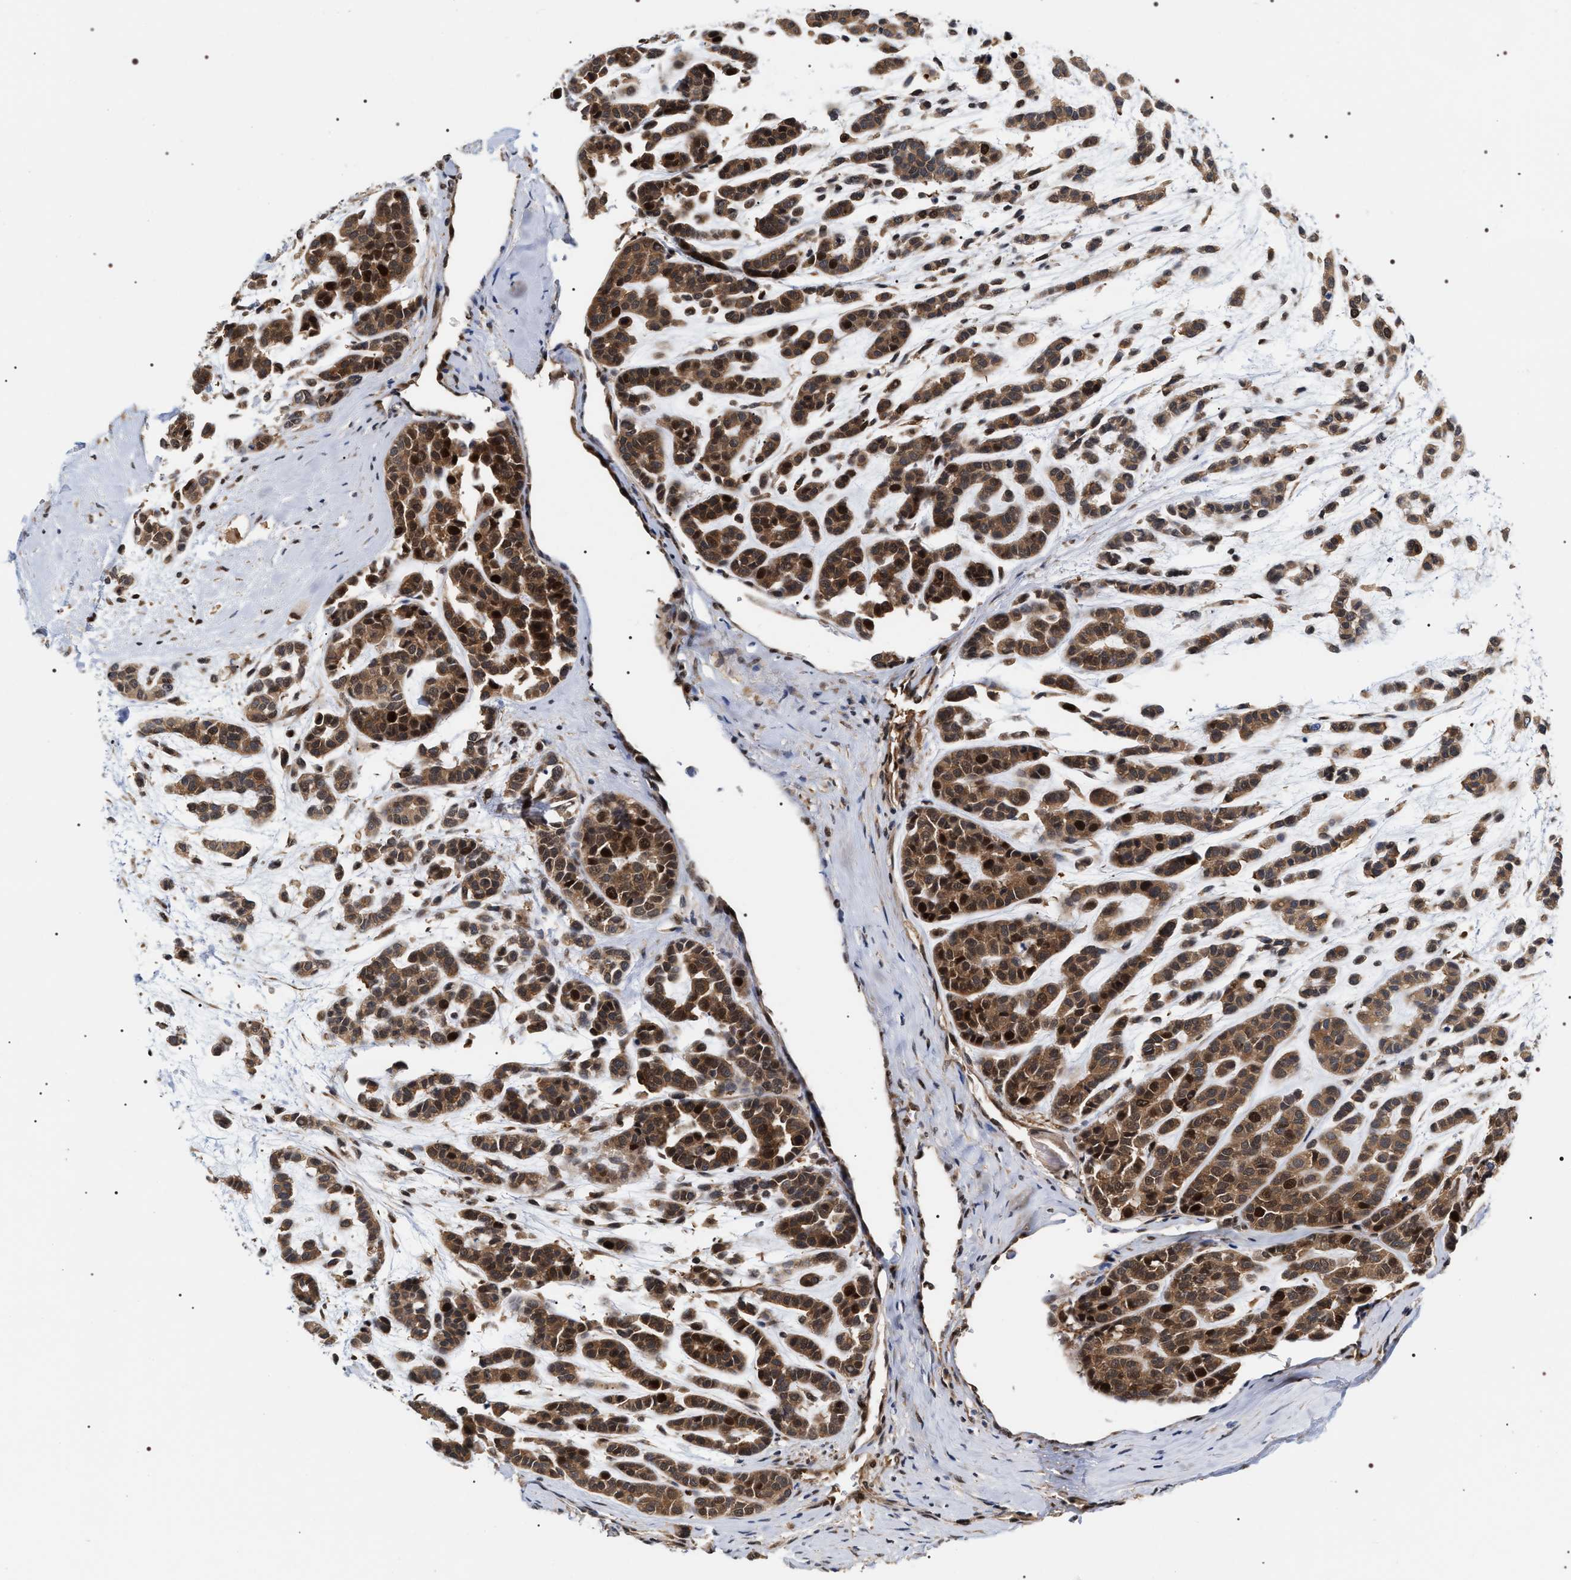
{"staining": {"intensity": "strong", "quantity": ">75%", "location": "cytoplasmic/membranous,nuclear"}, "tissue": "head and neck cancer", "cell_type": "Tumor cells", "image_type": "cancer", "snomed": [{"axis": "morphology", "description": "Adenocarcinoma, NOS"}, {"axis": "morphology", "description": "Adenoma, NOS"}, {"axis": "topography", "description": "Head-Neck"}], "caption": "This photomicrograph demonstrates IHC staining of head and neck cancer (adenoma), with high strong cytoplasmic/membranous and nuclear staining in about >75% of tumor cells.", "gene": "BAG6", "patient": {"sex": "female", "age": 55}}